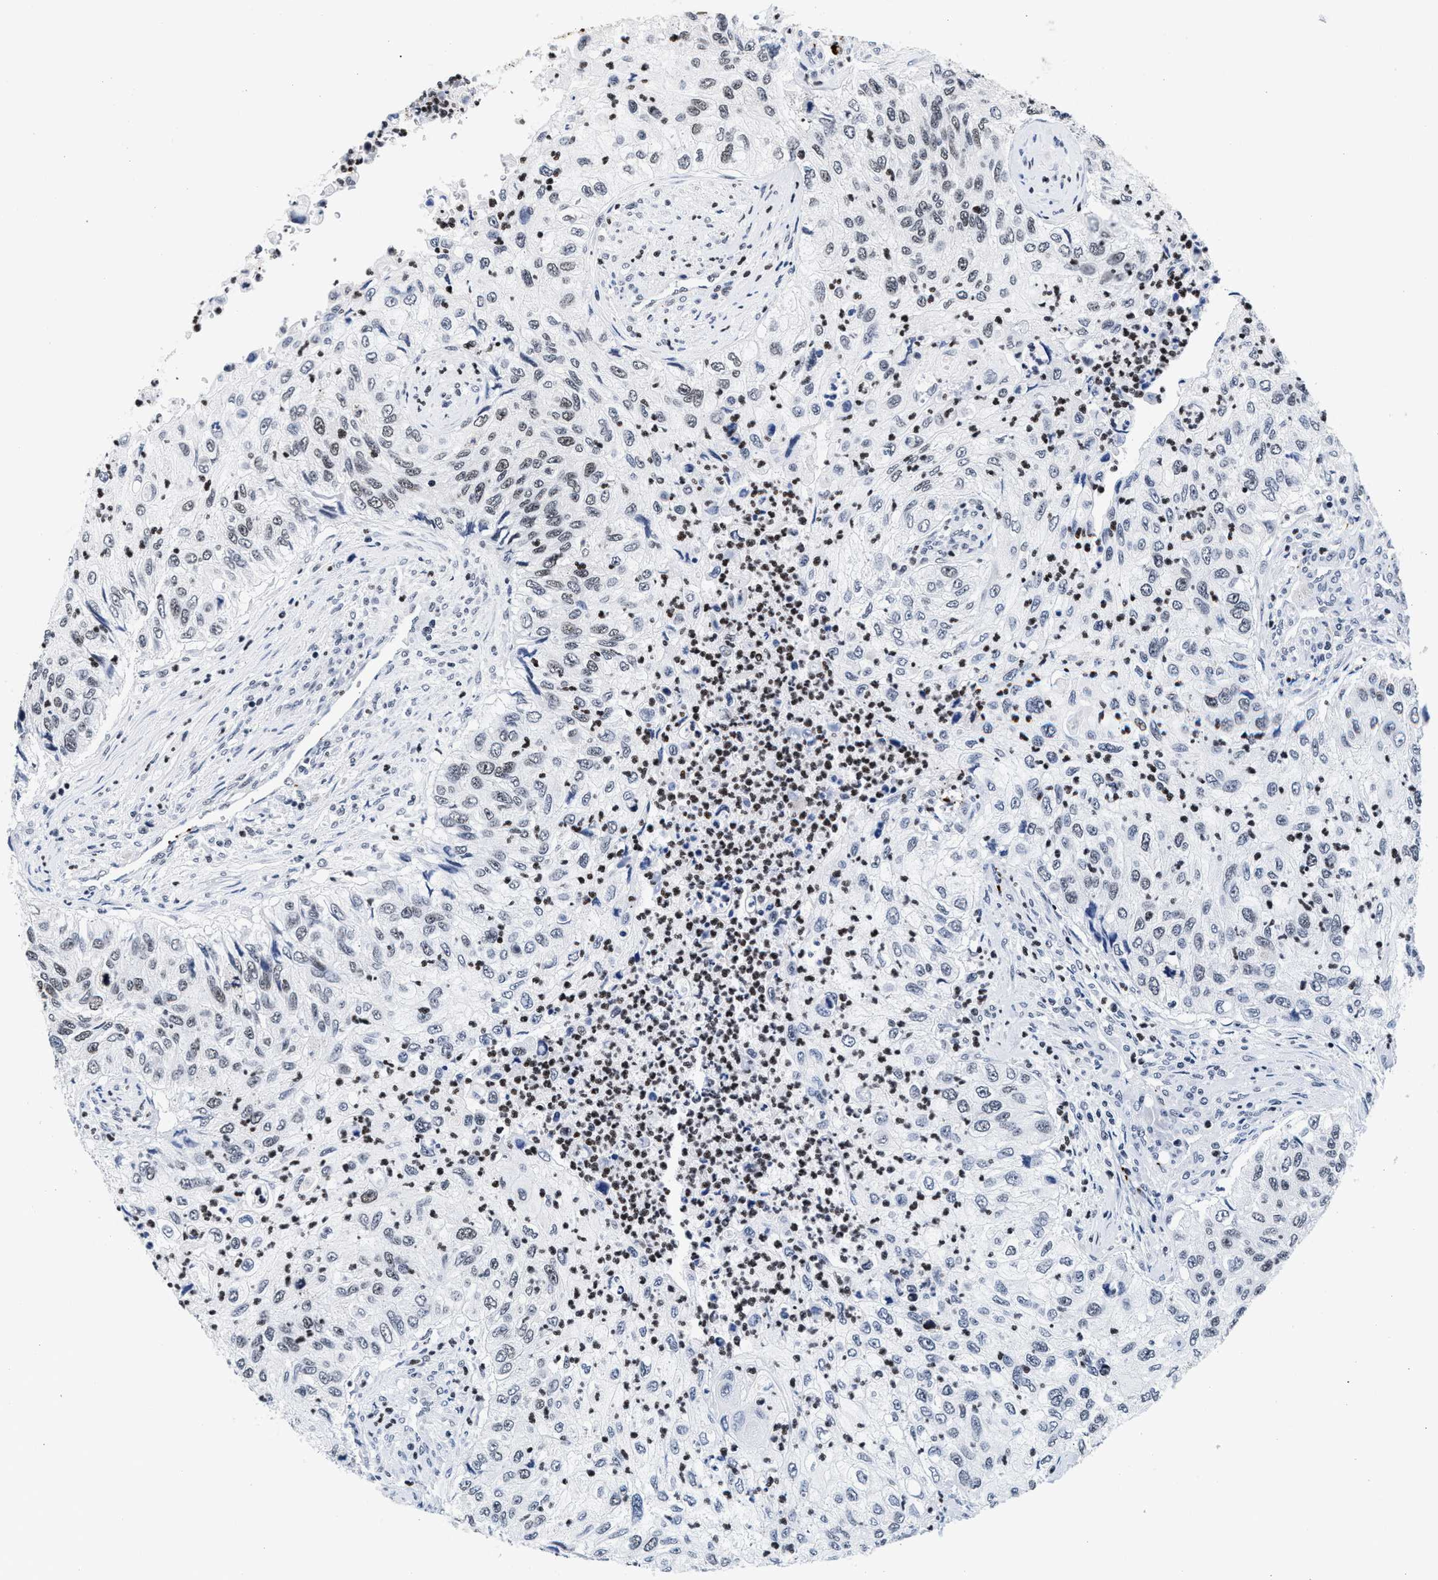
{"staining": {"intensity": "weak", "quantity": "<25%", "location": "nuclear"}, "tissue": "urothelial cancer", "cell_type": "Tumor cells", "image_type": "cancer", "snomed": [{"axis": "morphology", "description": "Urothelial carcinoma, High grade"}, {"axis": "topography", "description": "Urinary bladder"}], "caption": "Tumor cells show no significant protein expression in urothelial cancer.", "gene": "RAD21", "patient": {"sex": "female", "age": 60}}